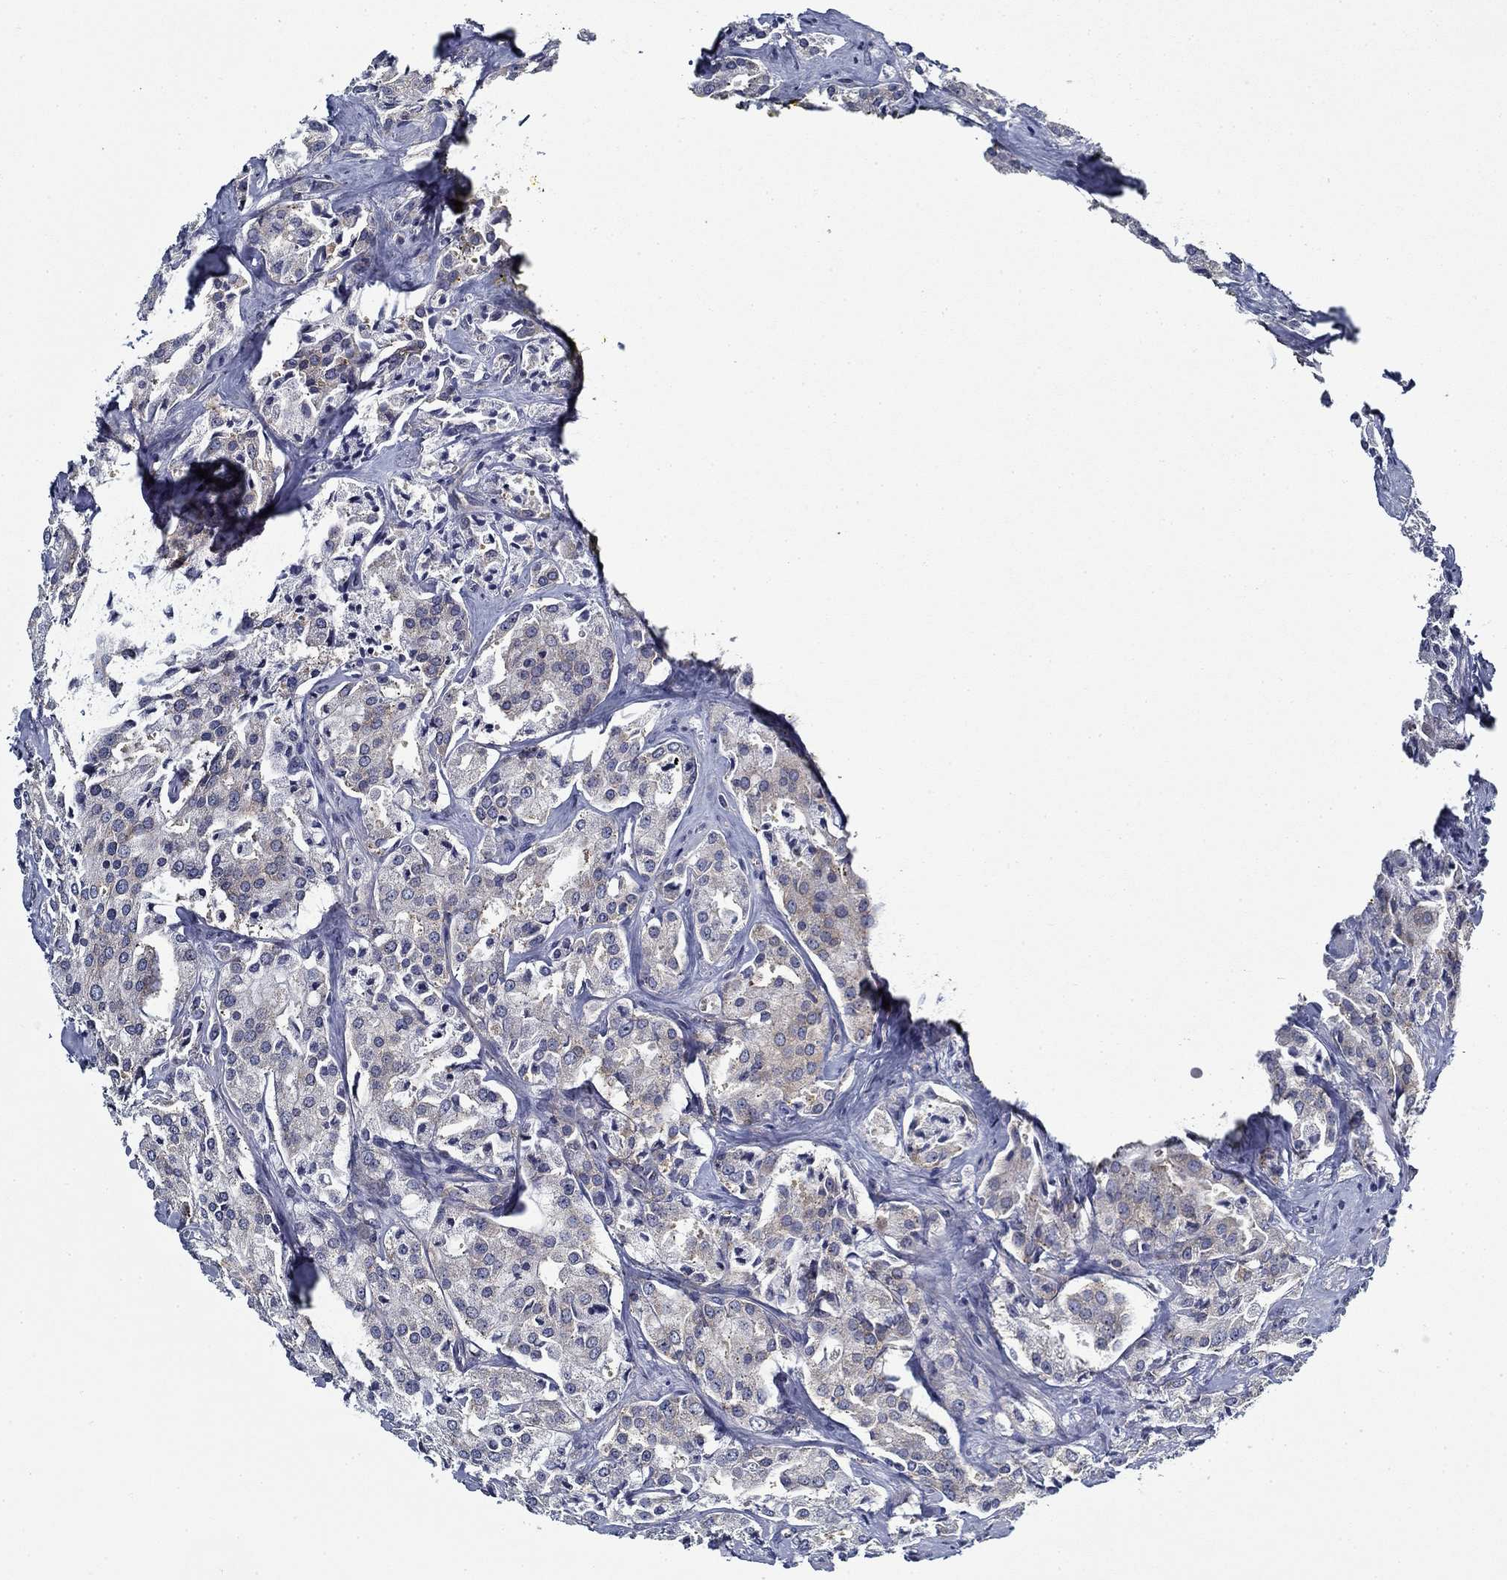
{"staining": {"intensity": "negative", "quantity": "none", "location": "none"}, "tissue": "prostate cancer", "cell_type": "Tumor cells", "image_type": "cancer", "snomed": [{"axis": "morphology", "description": "Adenocarcinoma, NOS"}, {"axis": "topography", "description": "Prostate"}], "caption": "Immunohistochemical staining of prostate cancer displays no significant staining in tumor cells.", "gene": "FXR1", "patient": {"sex": "male", "age": 66}}